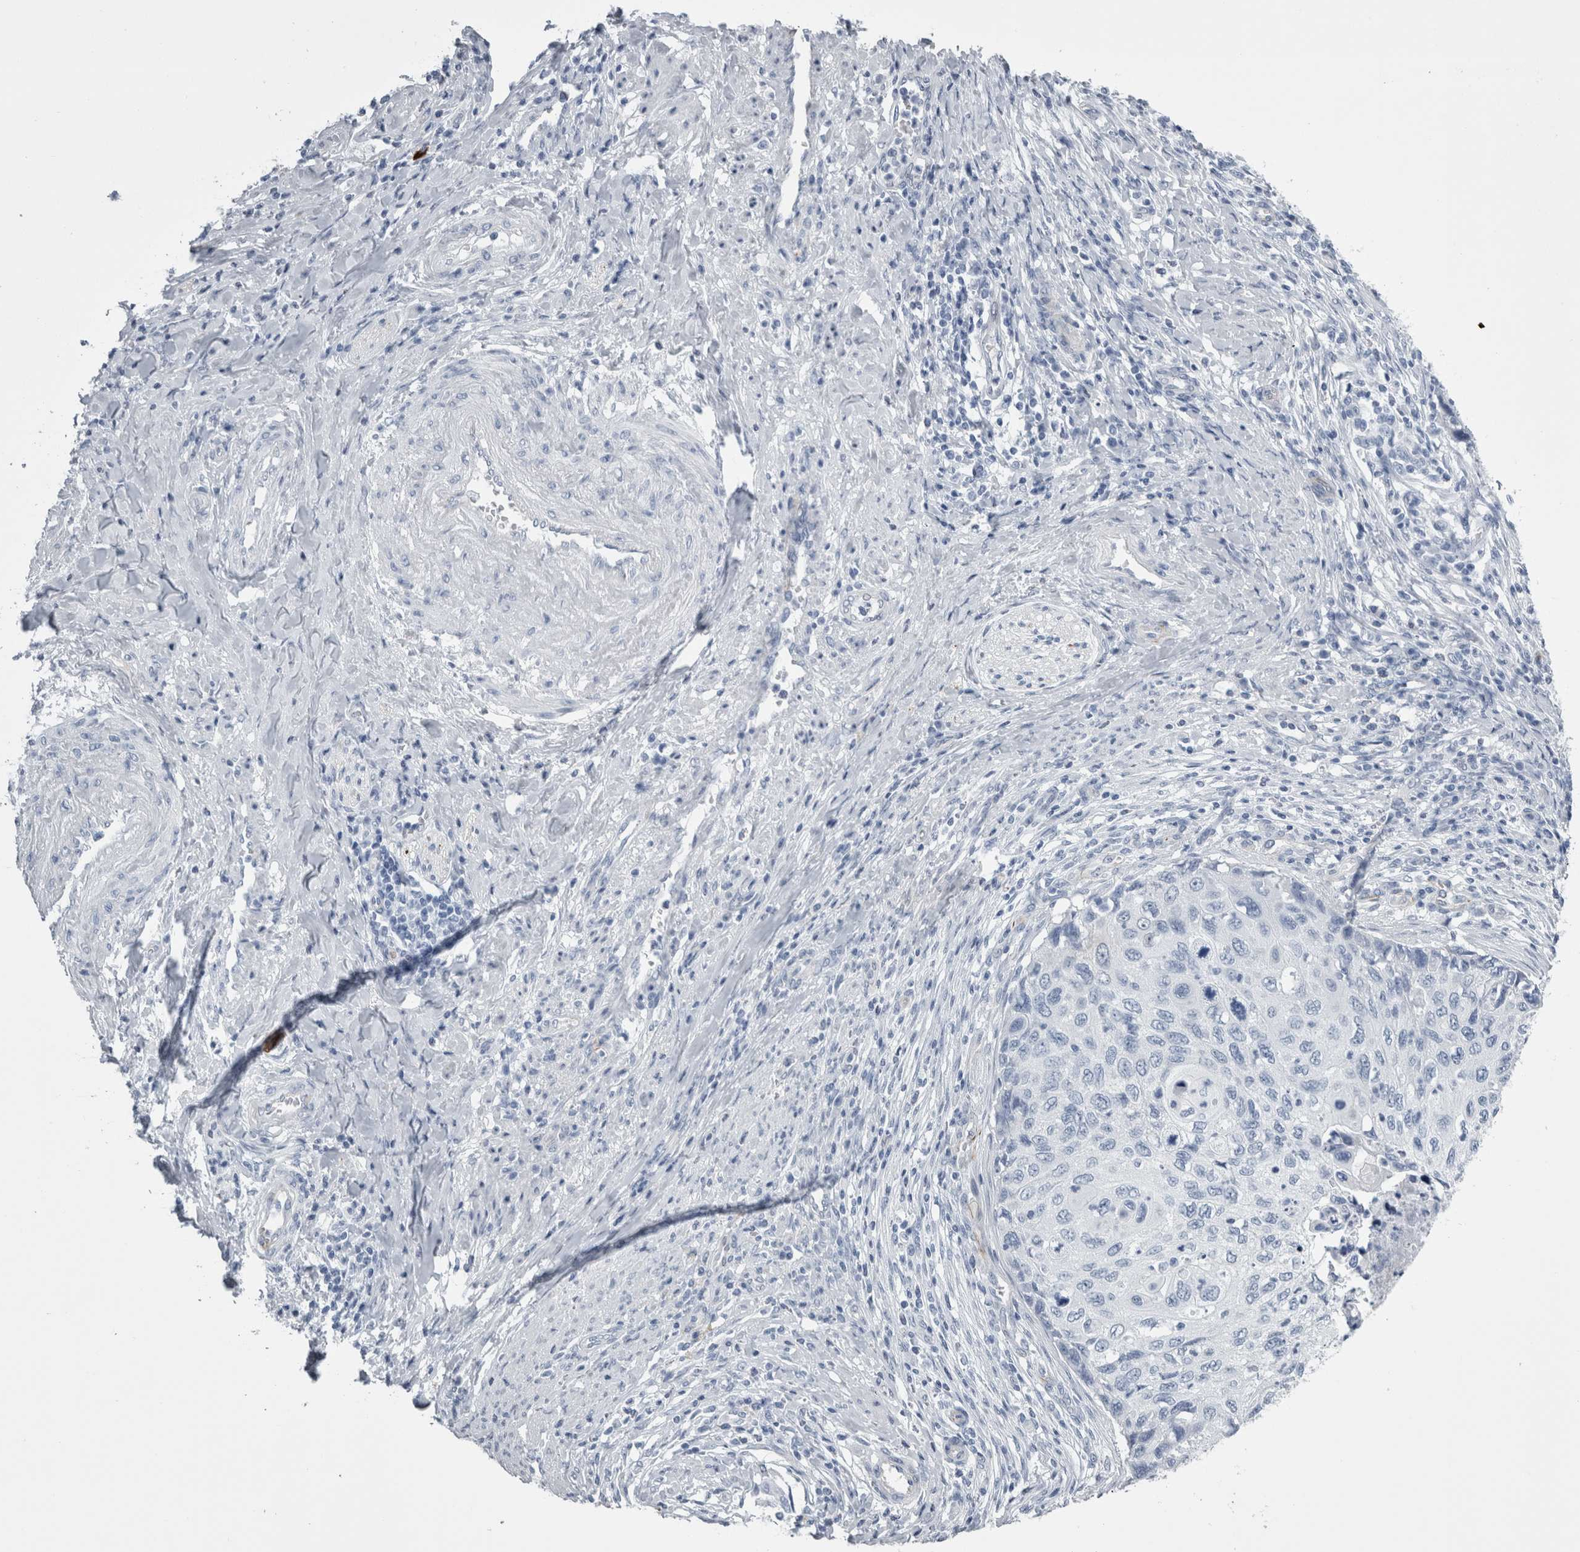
{"staining": {"intensity": "negative", "quantity": "none", "location": "none"}, "tissue": "cervical cancer", "cell_type": "Tumor cells", "image_type": "cancer", "snomed": [{"axis": "morphology", "description": "Squamous cell carcinoma, NOS"}, {"axis": "topography", "description": "Cervix"}], "caption": "Photomicrograph shows no significant protein positivity in tumor cells of cervical squamous cell carcinoma.", "gene": "VWDE", "patient": {"sex": "female", "age": 70}}